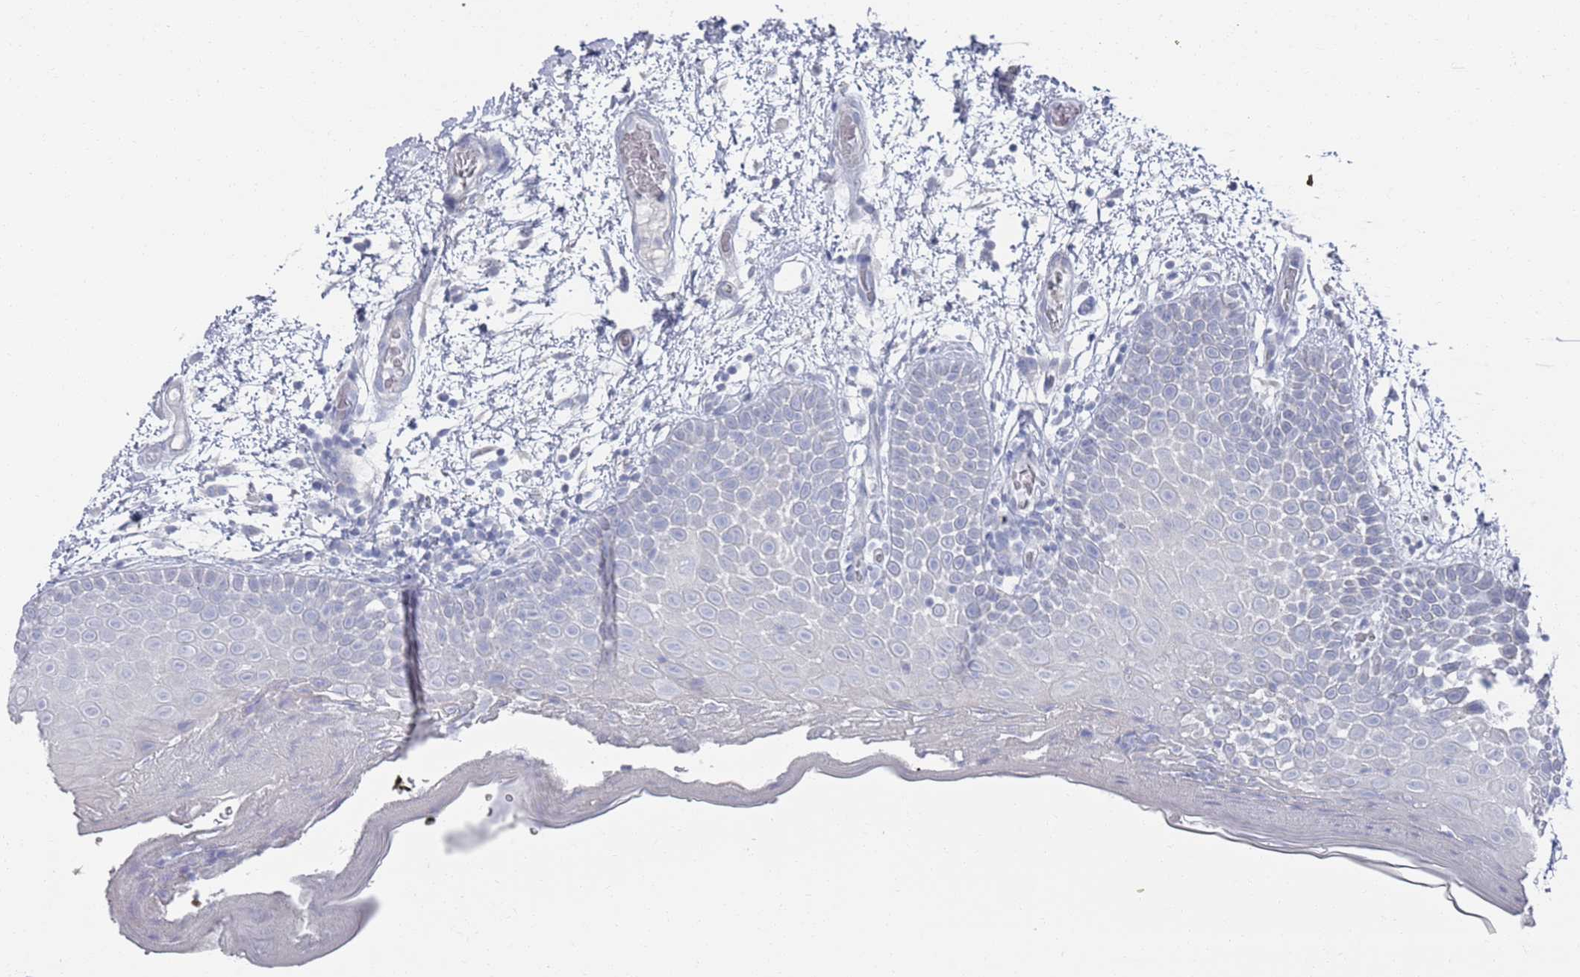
{"staining": {"intensity": "negative", "quantity": "none", "location": "none"}, "tissue": "oral mucosa", "cell_type": "Squamous epithelial cells", "image_type": "normal", "snomed": [{"axis": "morphology", "description": "Normal tissue, NOS"}, {"axis": "morphology", "description": "Squamous cell carcinoma, NOS"}, {"axis": "topography", "description": "Oral tissue"}, {"axis": "topography", "description": "Tounge, NOS"}, {"axis": "topography", "description": "Head-Neck"}], "caption": "The micrograph shows no staining of squamous epithelial cells in unremarkable oral mucosa. Nuclei are stained in blue.", "gene": "MAT1A", "patient": {"sex": "male", "age": 76}}